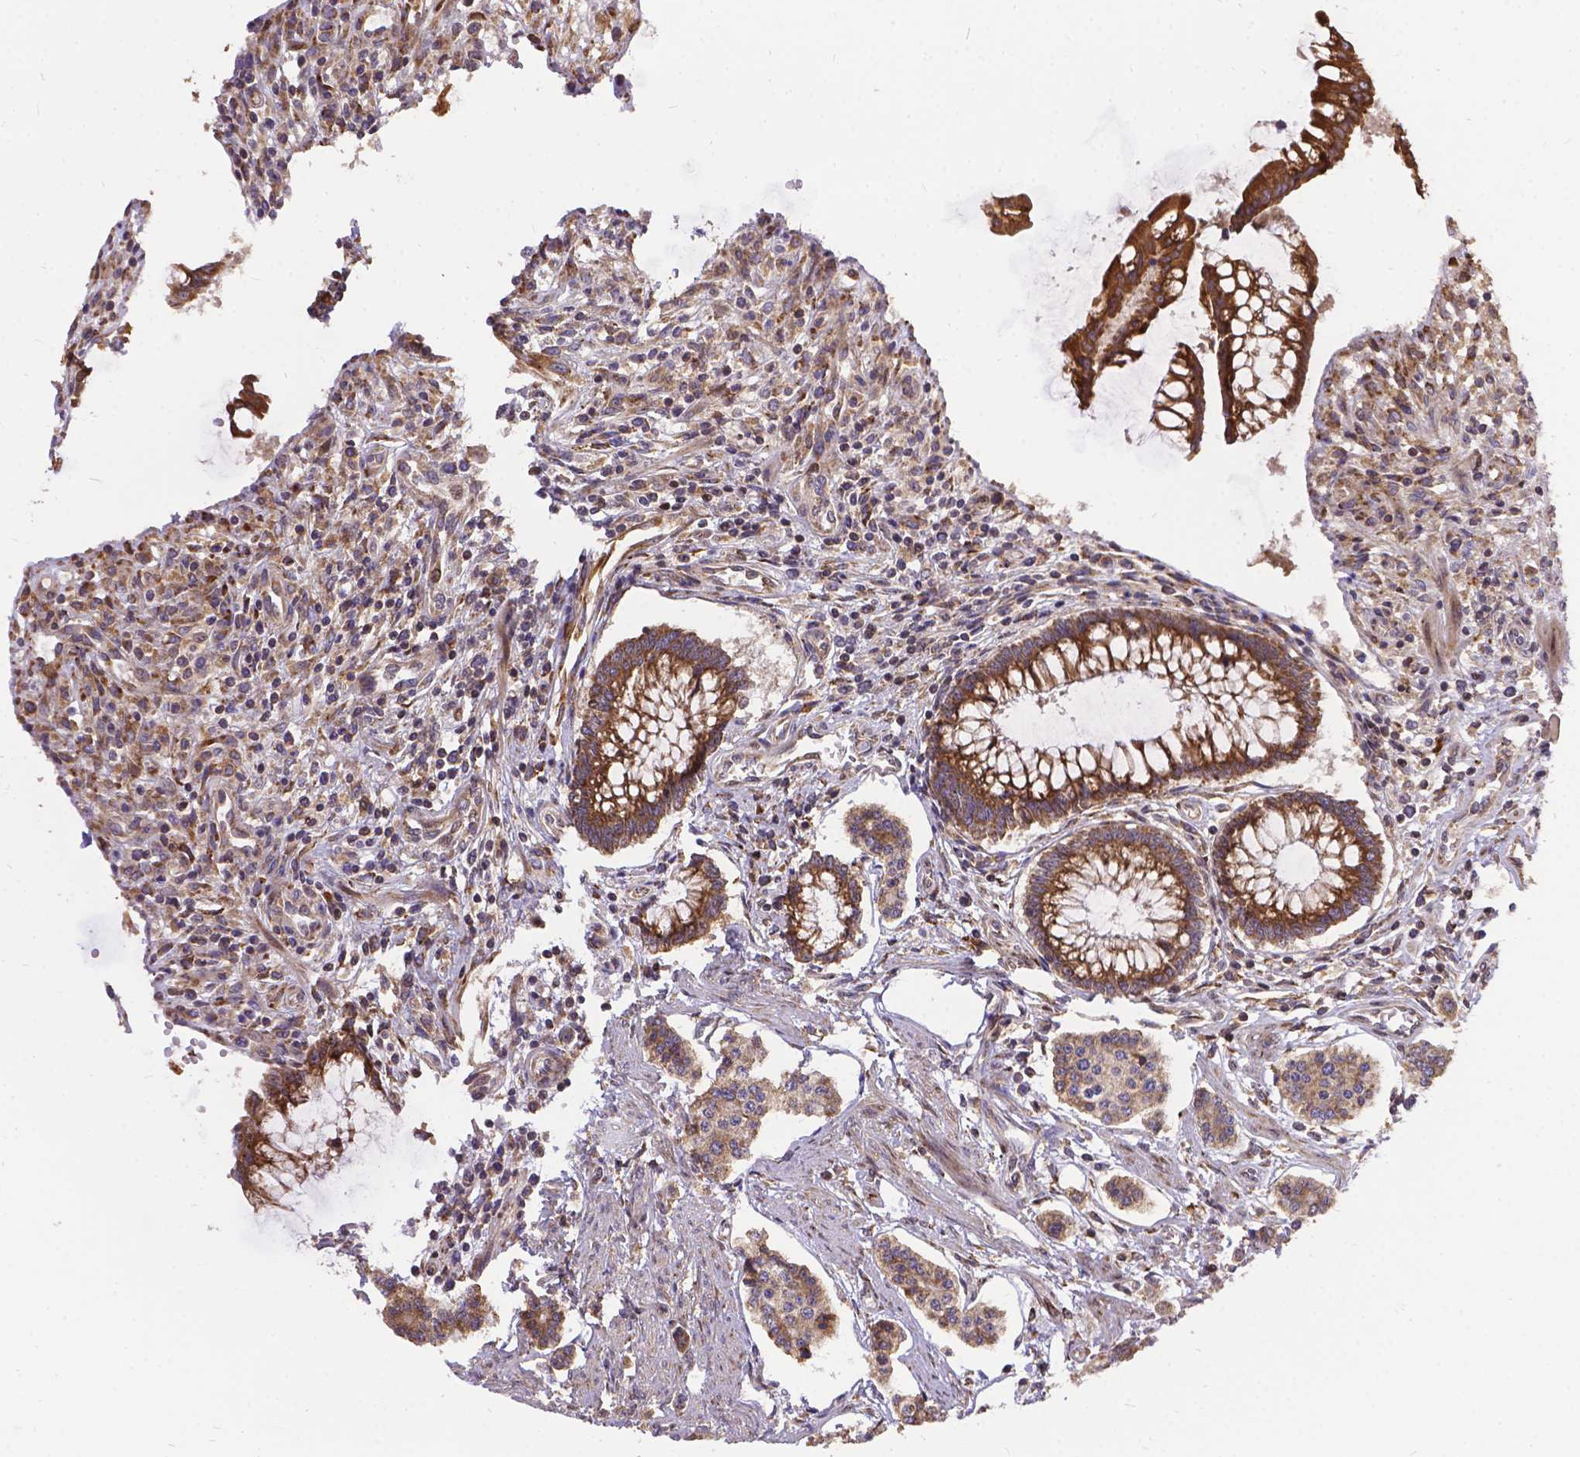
{"staining": {"intensity": "moderate", "quantity": ">75%", "location": "cytoplasmic/membranous"}, "tissue": "carcinoid", "cell_type": "Tumor cells", "image_type": "cancer", "snomed": [{"axis": "morphology", "description": "Carcinoid, malignant, NOS"}, {"axis": "topography", "description": "Small intestine"}], "caption": "Malignant carcinoid stained for a protein (brown) demonstrates moderate cytoplasmic/membranous positive expression in about >75% of tumor cells.", "gene": "DENND6A", "patient": {"sex": "female", "age": 65}}